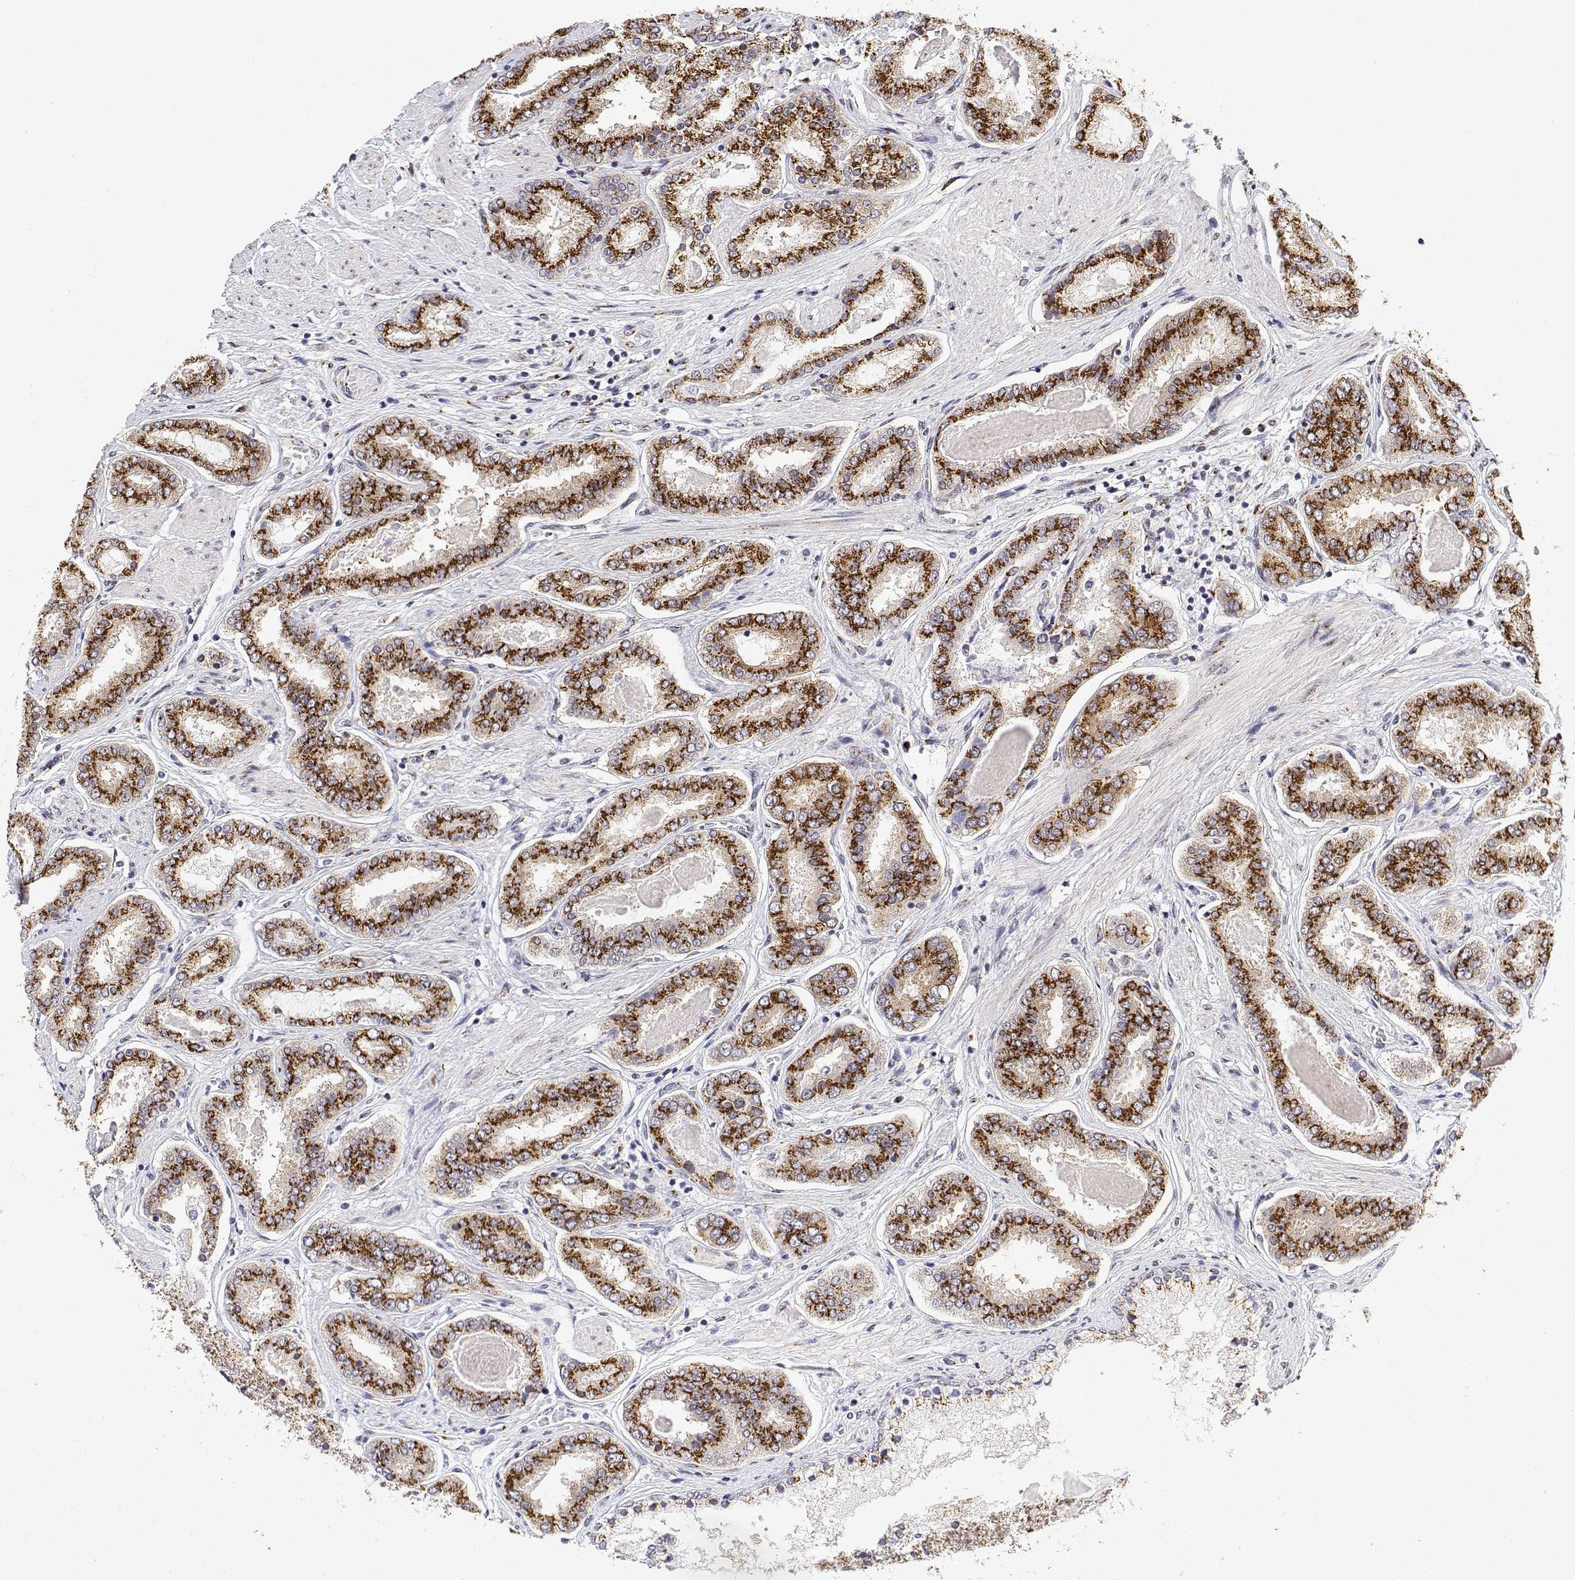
{"staining": {"intensity": "strong", "quantity": ">75%", "location": "cytoplasmic/membranous"}, "tissue": "prostate cancer", "cell_type": "Tumor cells", "image_type": "cancer", "snomed": [{"axis": "morphology", "description": "Adenocarcinoma, High grade"}, {"axis": "topography", "description": "Prostate"}], "caption": "DAB immunohistochemical staining of human high-grade adenocarcinoma (prostate) displays strong cytoplasmic/membranous protein staining in about >75% of tumor cells. The protein of interest is shown in brown color, while the nuclei are stained blue.", "gene": "YIPF3", "patient": {"sex": "male", "age": 63}}